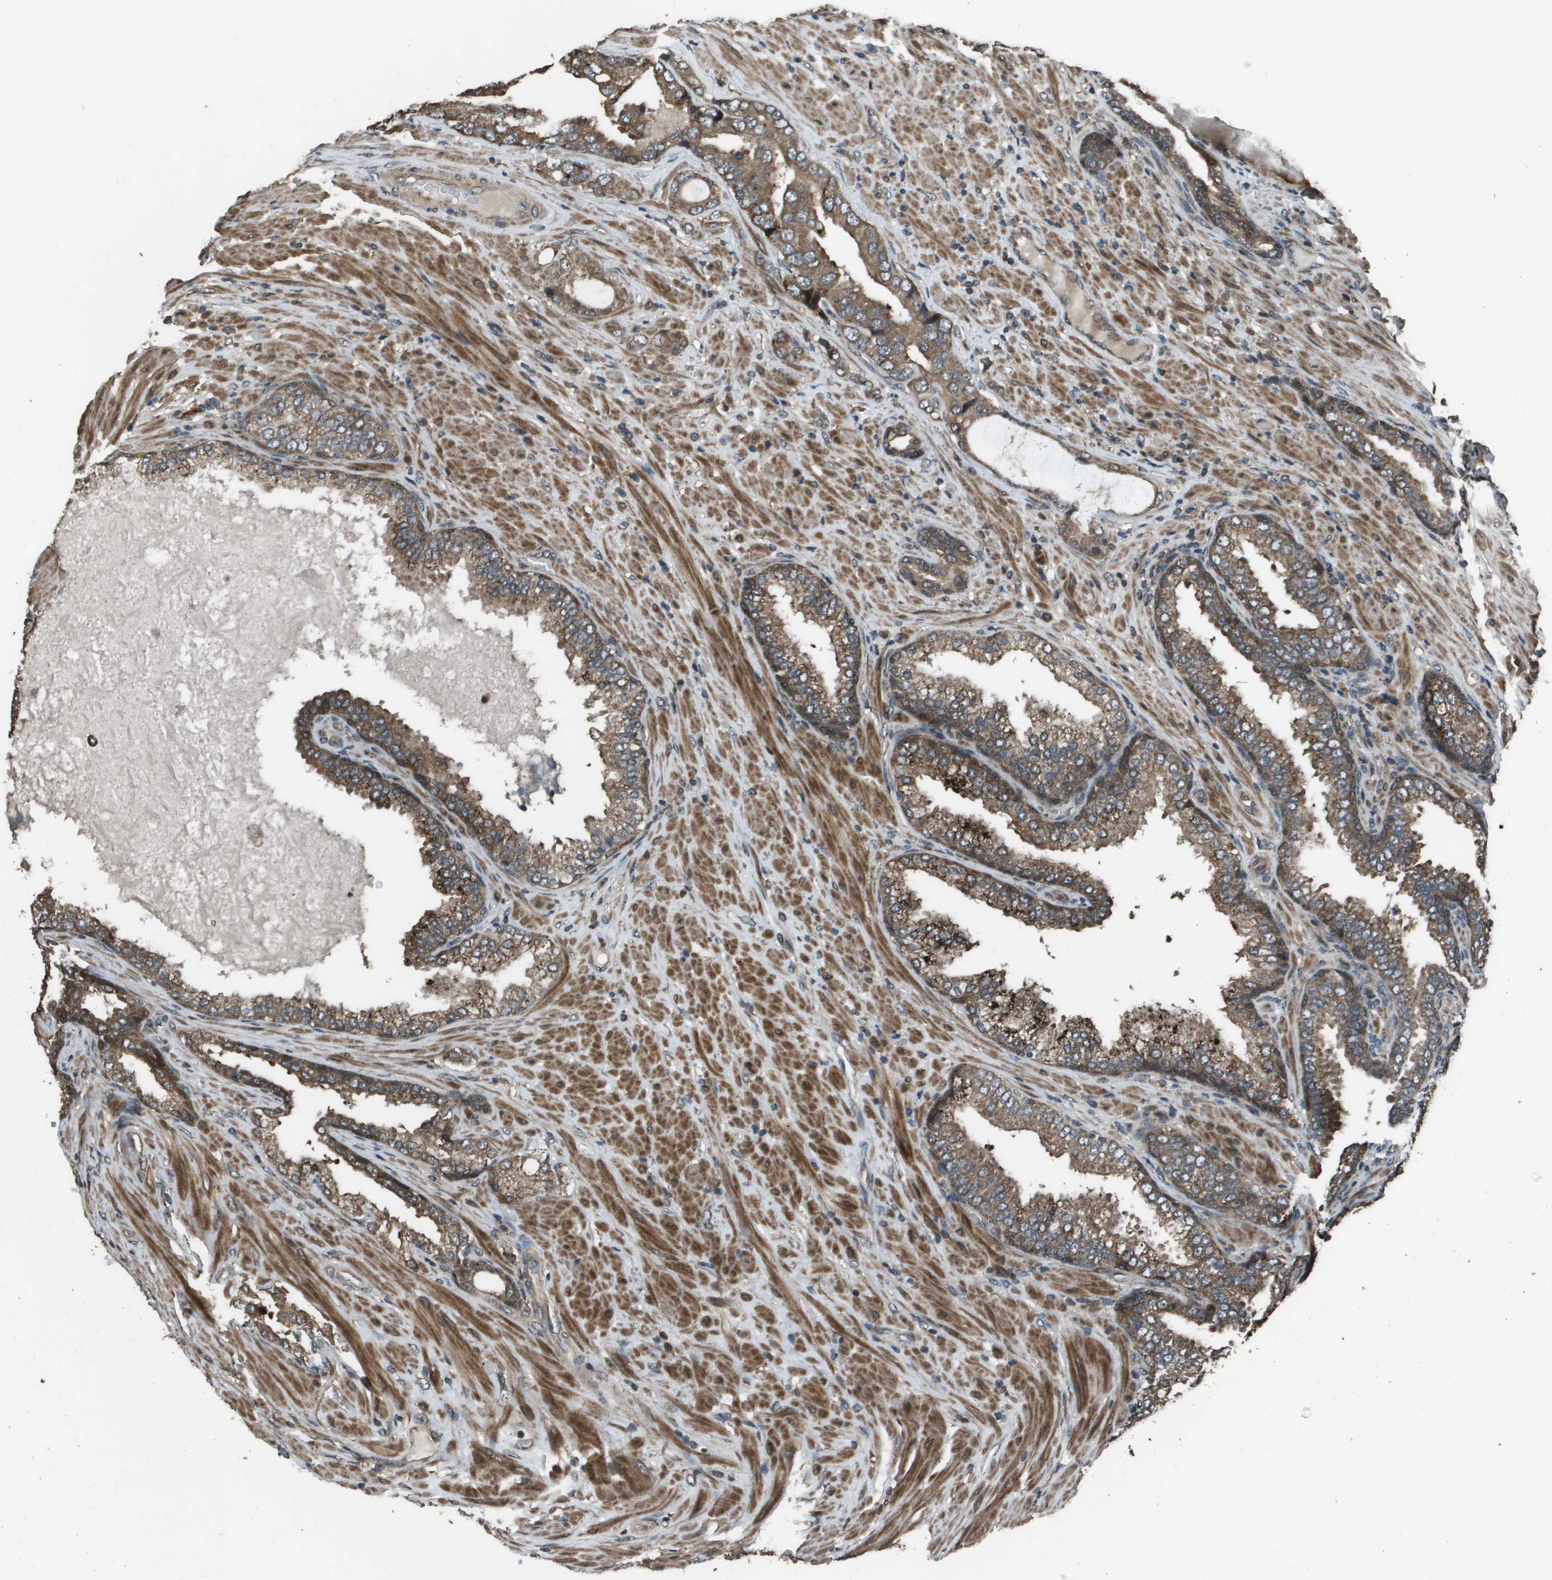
{"staining": {"intensity": "moderate", "quantity": ">75%", "location": "cytoplasmic/membranous"}, "tissue": "prostate cancer", "cell_type": "Tumor cells", "image_type": "cancer", "snomed": [{"axis": "morphology", "description": "Adenocarcinoma, High grade"}, {"axis": "topography", "description": "Prostate"}], "caption": "There is medium levels of moderate cytoplasmic/membranous positivity in tumor cells of prostate adenocarcinoma (high-grade), as demonstrated by immunohistochemical staining (brown color).", "gene": "FIG4", "patient": {"sex": "male", "age": 50}}